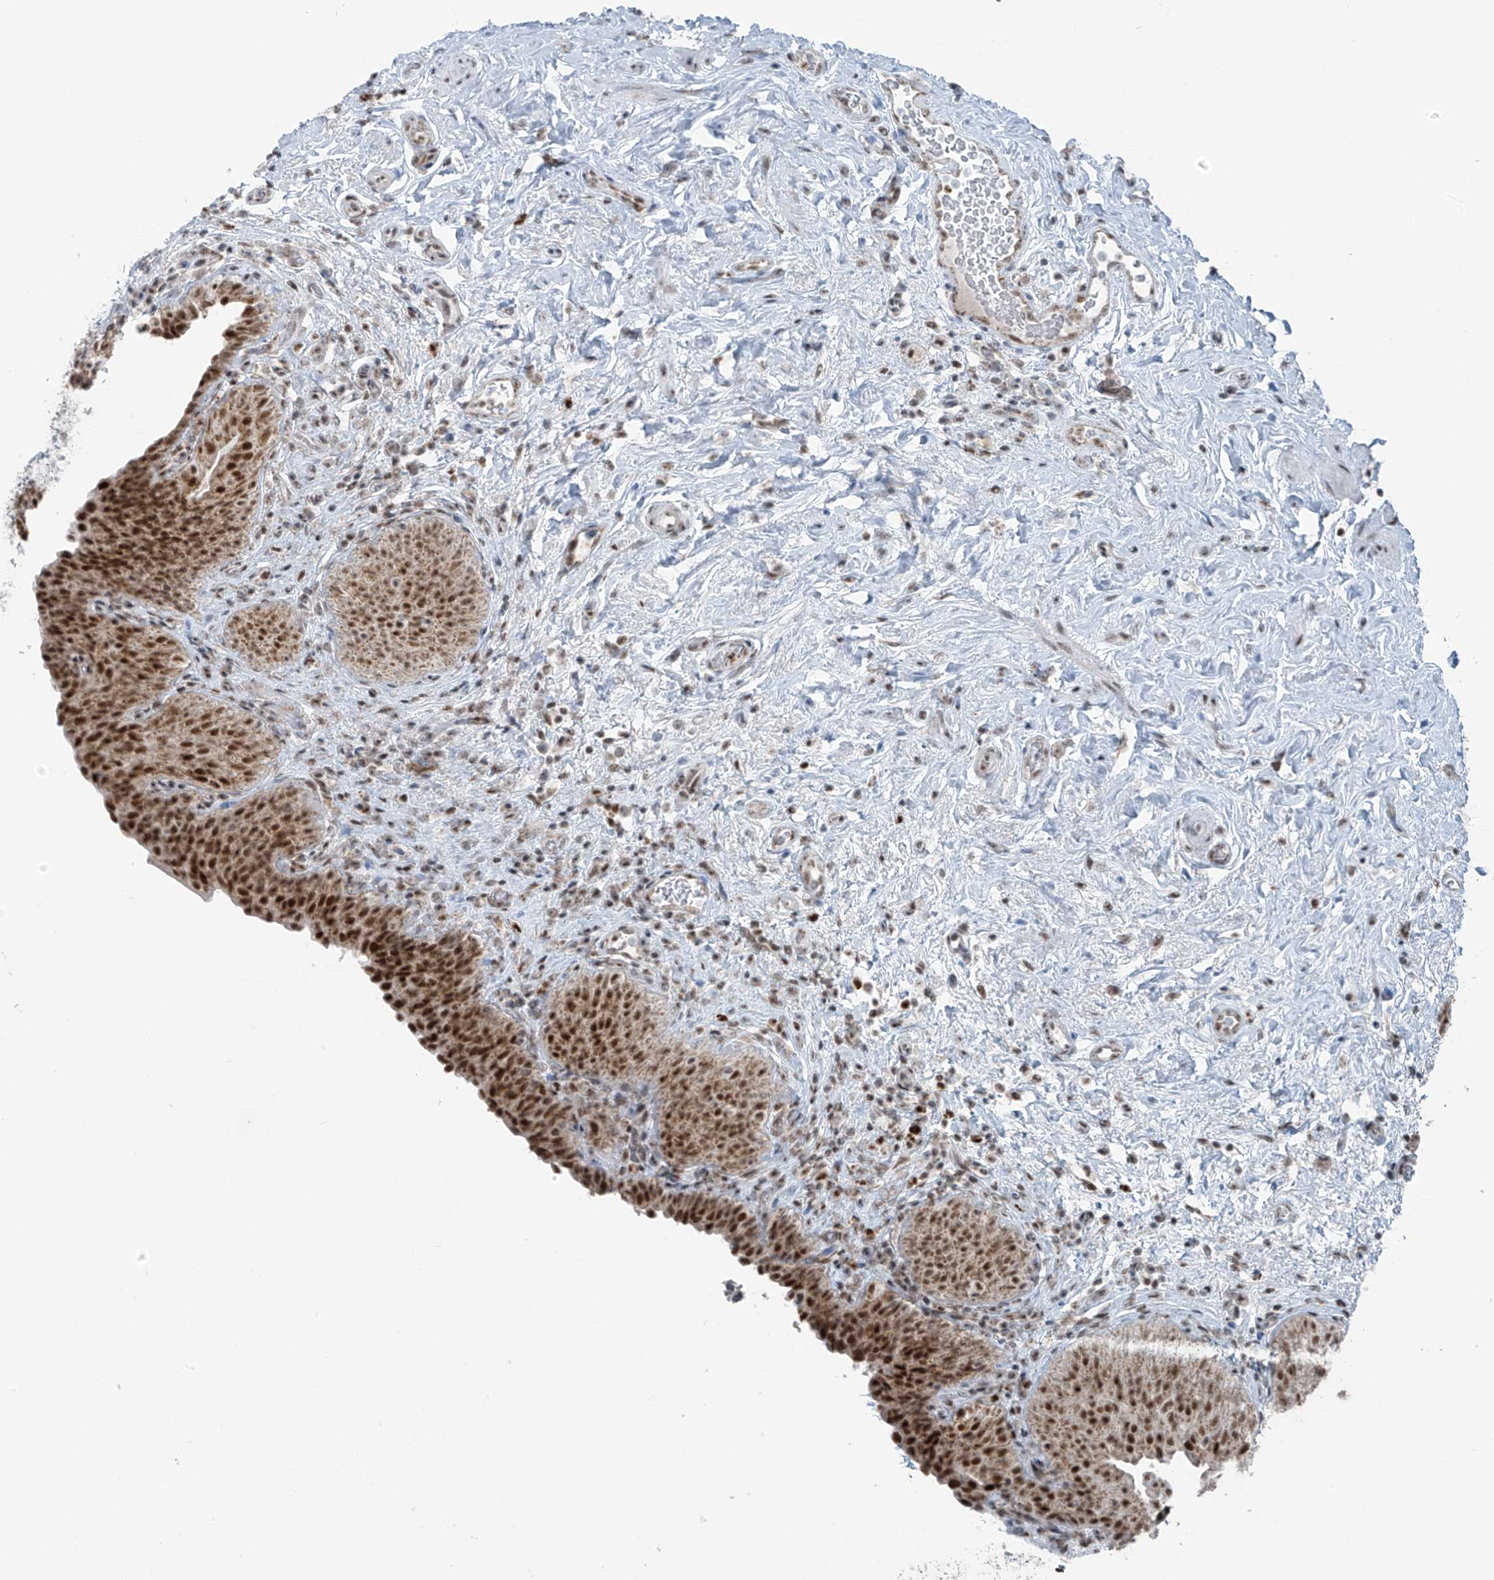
{"staining": {"intensity": "strong", "quantity": ">75%", "location": "nuclear"}, "tissue": "urinary bladder", "cell_type": "Urothelial cells", "image_type": "normal", "snomed": [{"axis": "morphology", "description": "Normal tissue, NOS"}, {"axis": "topography", "description": "Urinary bladder"}], "caption": "Urothelial cells show high levels of strong nuclear positivity in approximately >75% of cells in unremarkable urinary bladder. (DAB (3,3'-diaminobenzidine) IHC with brightfield microscopy, high magnification).", "gene": "WRNIP1", "patient": {"sex": "male", "age": 83}}